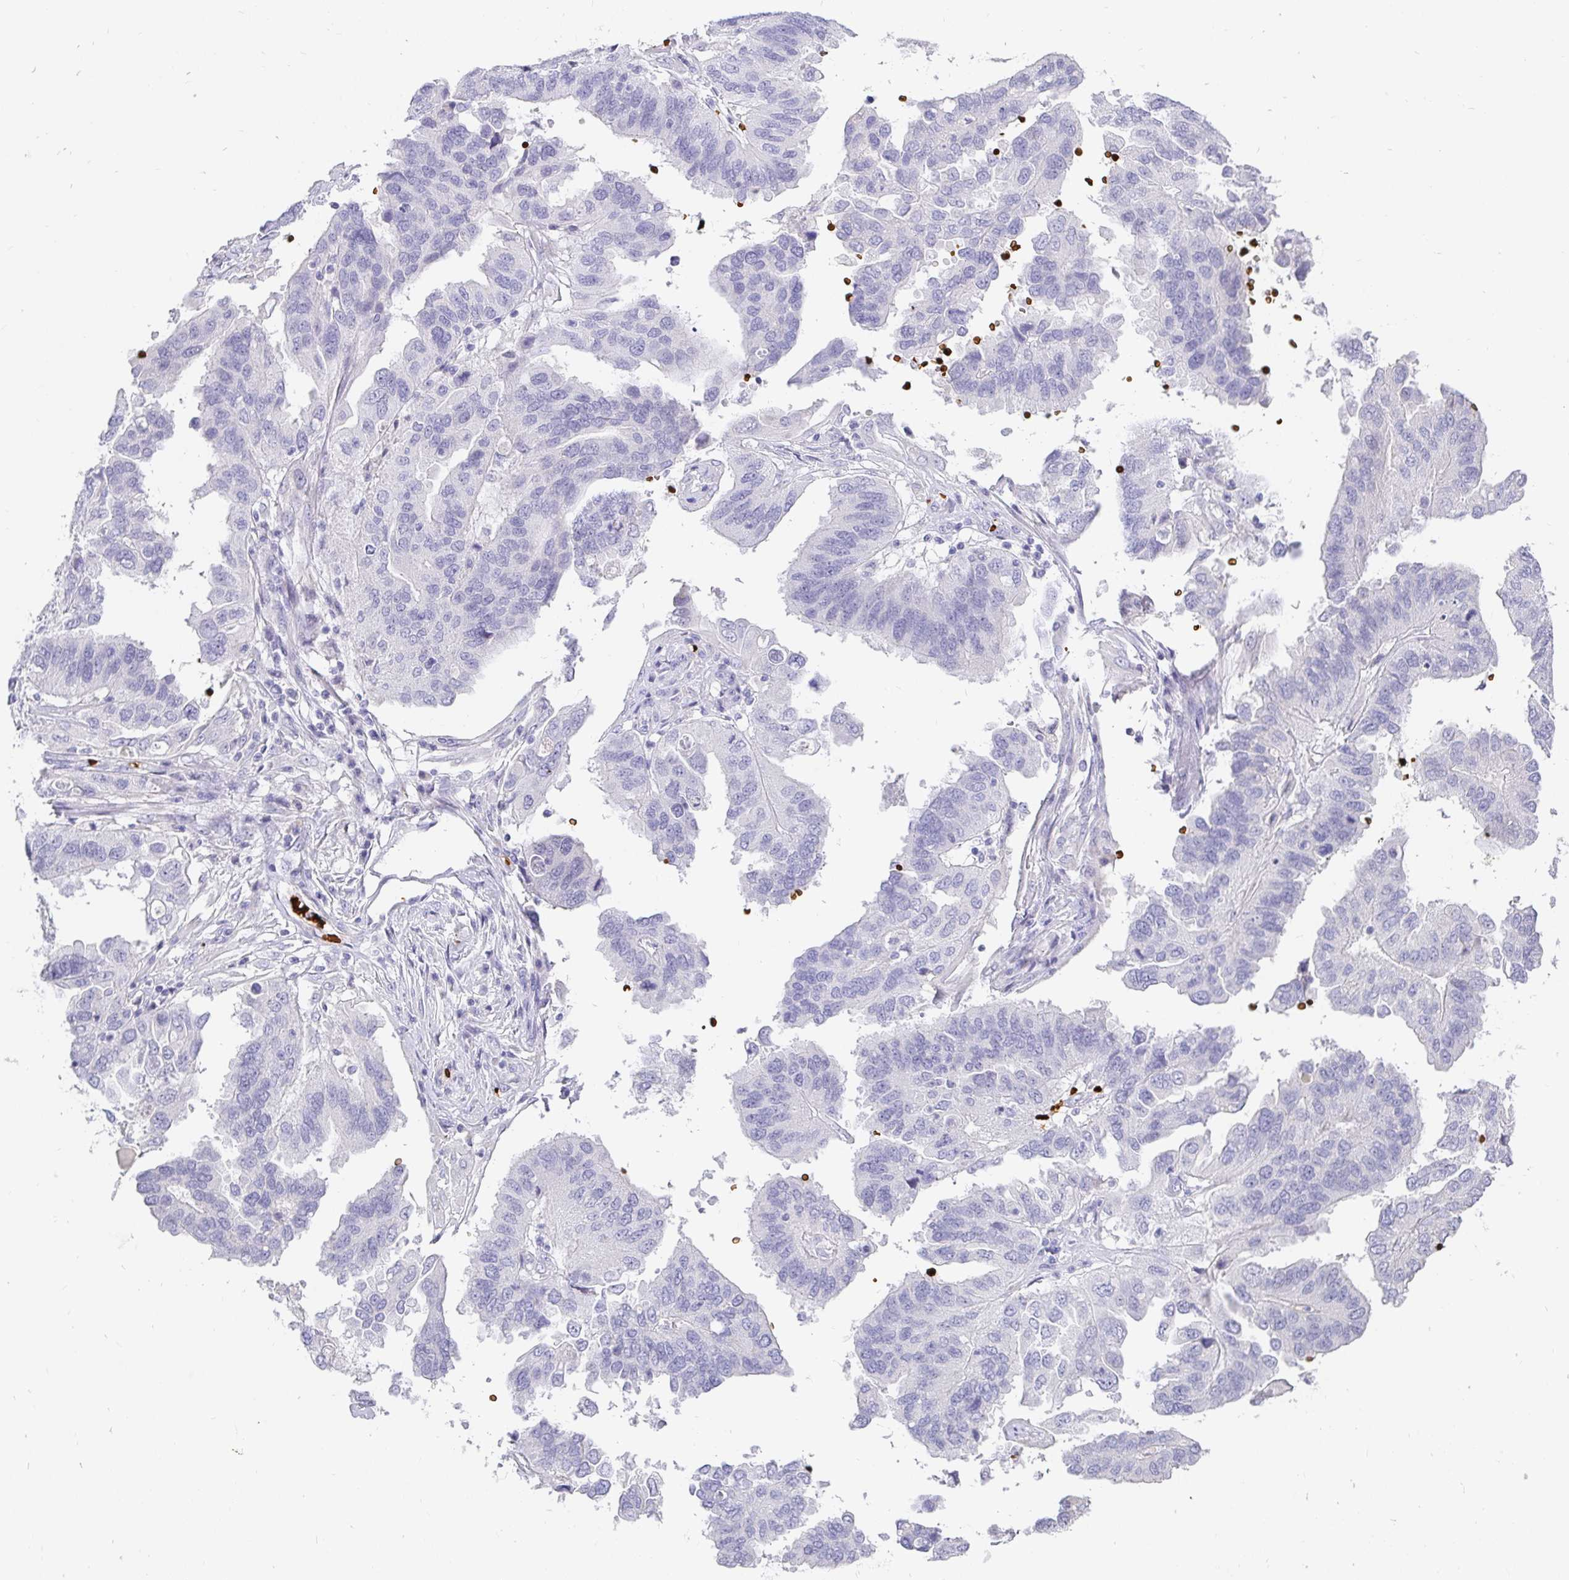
{"staining": {"intensity": "negative", "quantity": "none", "location": "none"}, "tissue": "ovarian cancer", "cell_type": "Tumor cells", "image_type": "cancer", "snomed": [{"axis": "morphology", "description": "Cystadenocarcinoma, serous, NOS"}, {"axis": "topography", "description": "Ovary"}], "caption": "Immunohistochemistry (IHC) of human serous cystadenocarcinoma (ovarian) shows no staining in tumor cells. The staining was performed using DAB to visualize the protein expression in brown, while the nuclei were stained in blue with hematoxylin (Magnification: 20x).", "gene": "FGF21", "patient": {"sex": "female", "age": 79}}